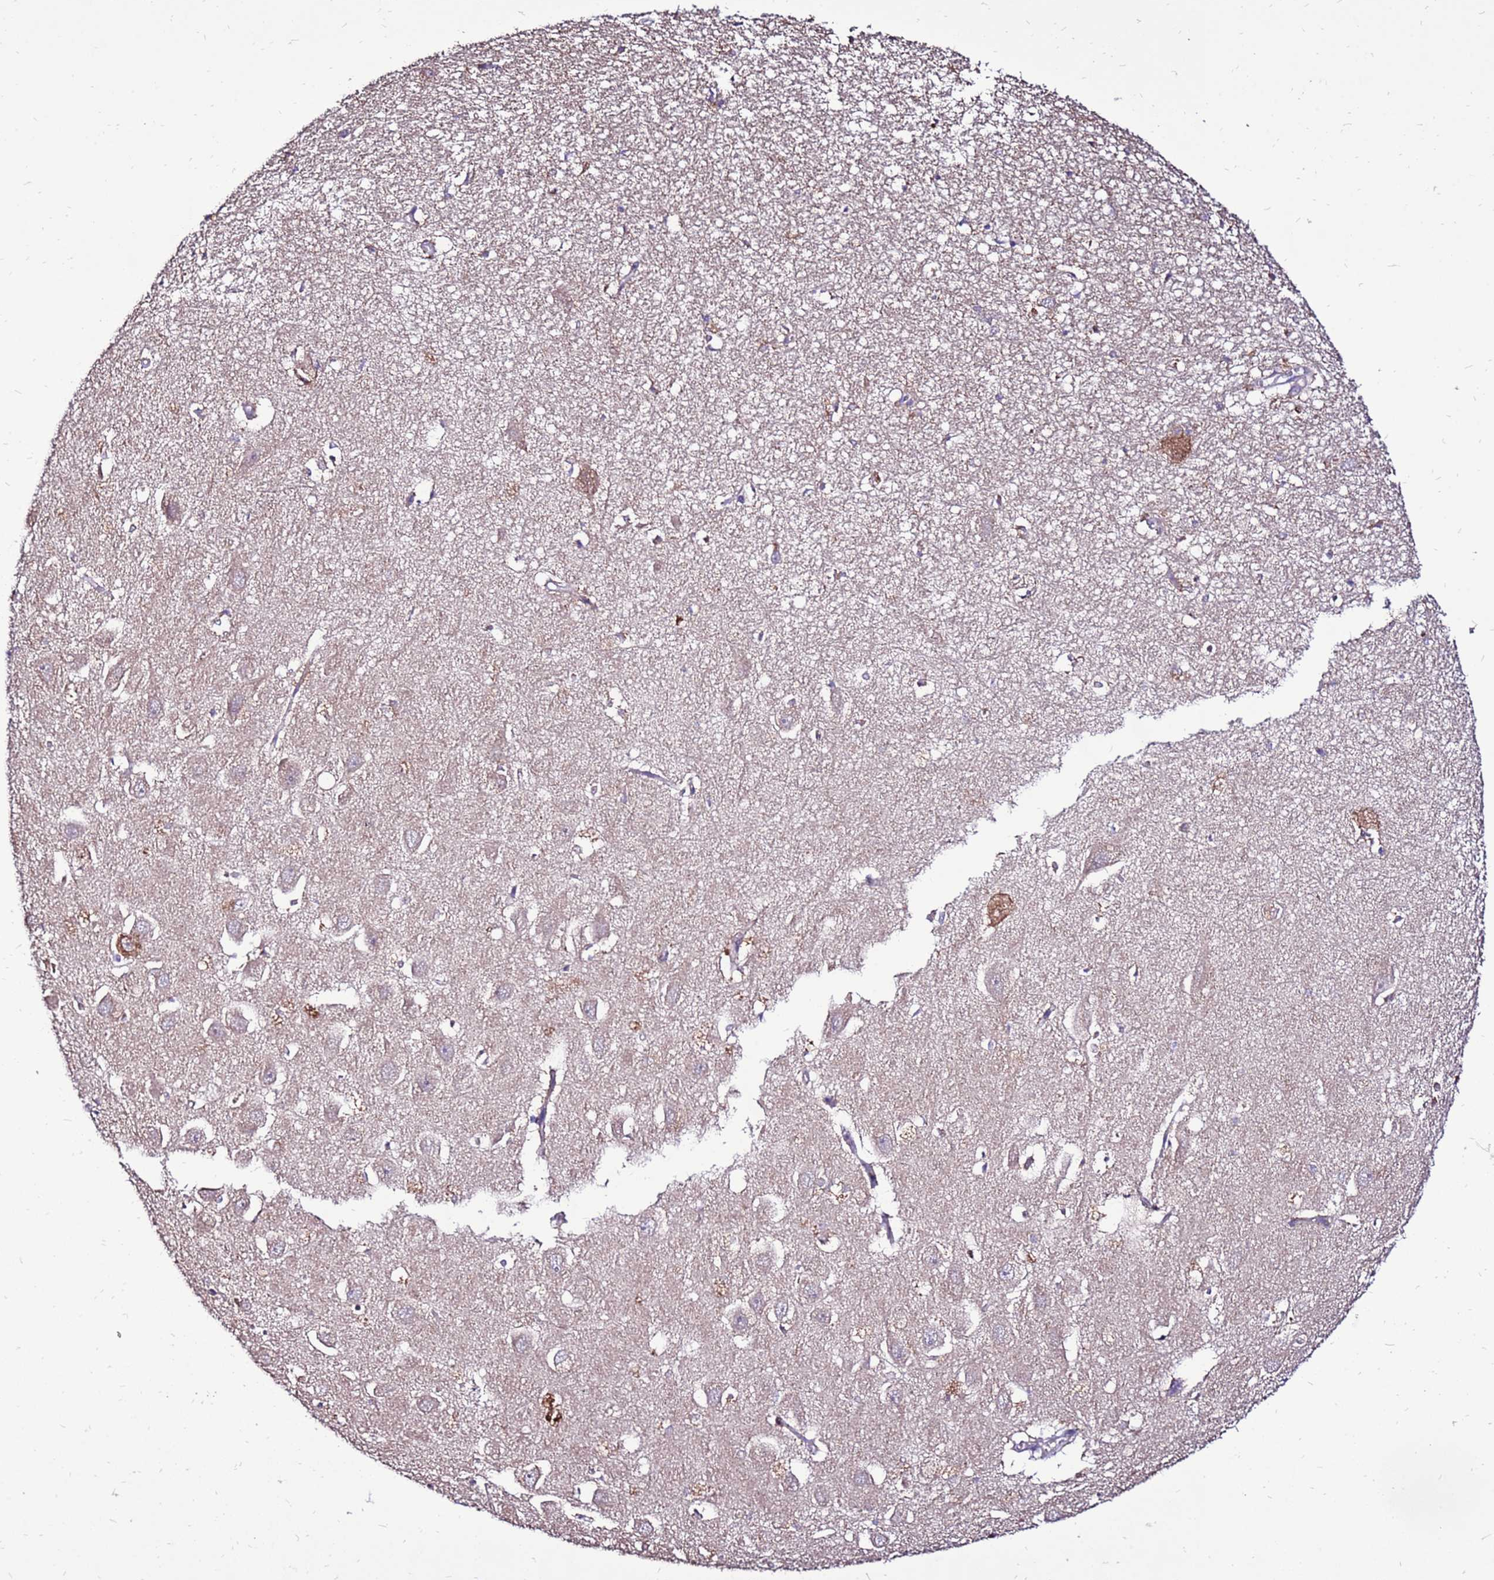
{"staining": {"intensity": "weak", "quantity": "<25%", "location": "cytoplasmic/membranous"}, "tissue": "hippocampus", "cell_type": "Glial cells", "image_type": "normal", "snomed": [{"axis": "morphology", "description": "Normal tissue, NOS"}, {"axis": "topography", "description": "Hippocampus"}], "caption": "Normal hippocampus was stained to show a protein in brown. There is no significant expression in glial cells. The staining is performed using DAB (3,3'-diaminobenzidine) brown chromogen with nuclei counter-stained in using hematoxylin.", "gene": "SPSB3", "patient": {"sex": "female", "age": 64}}